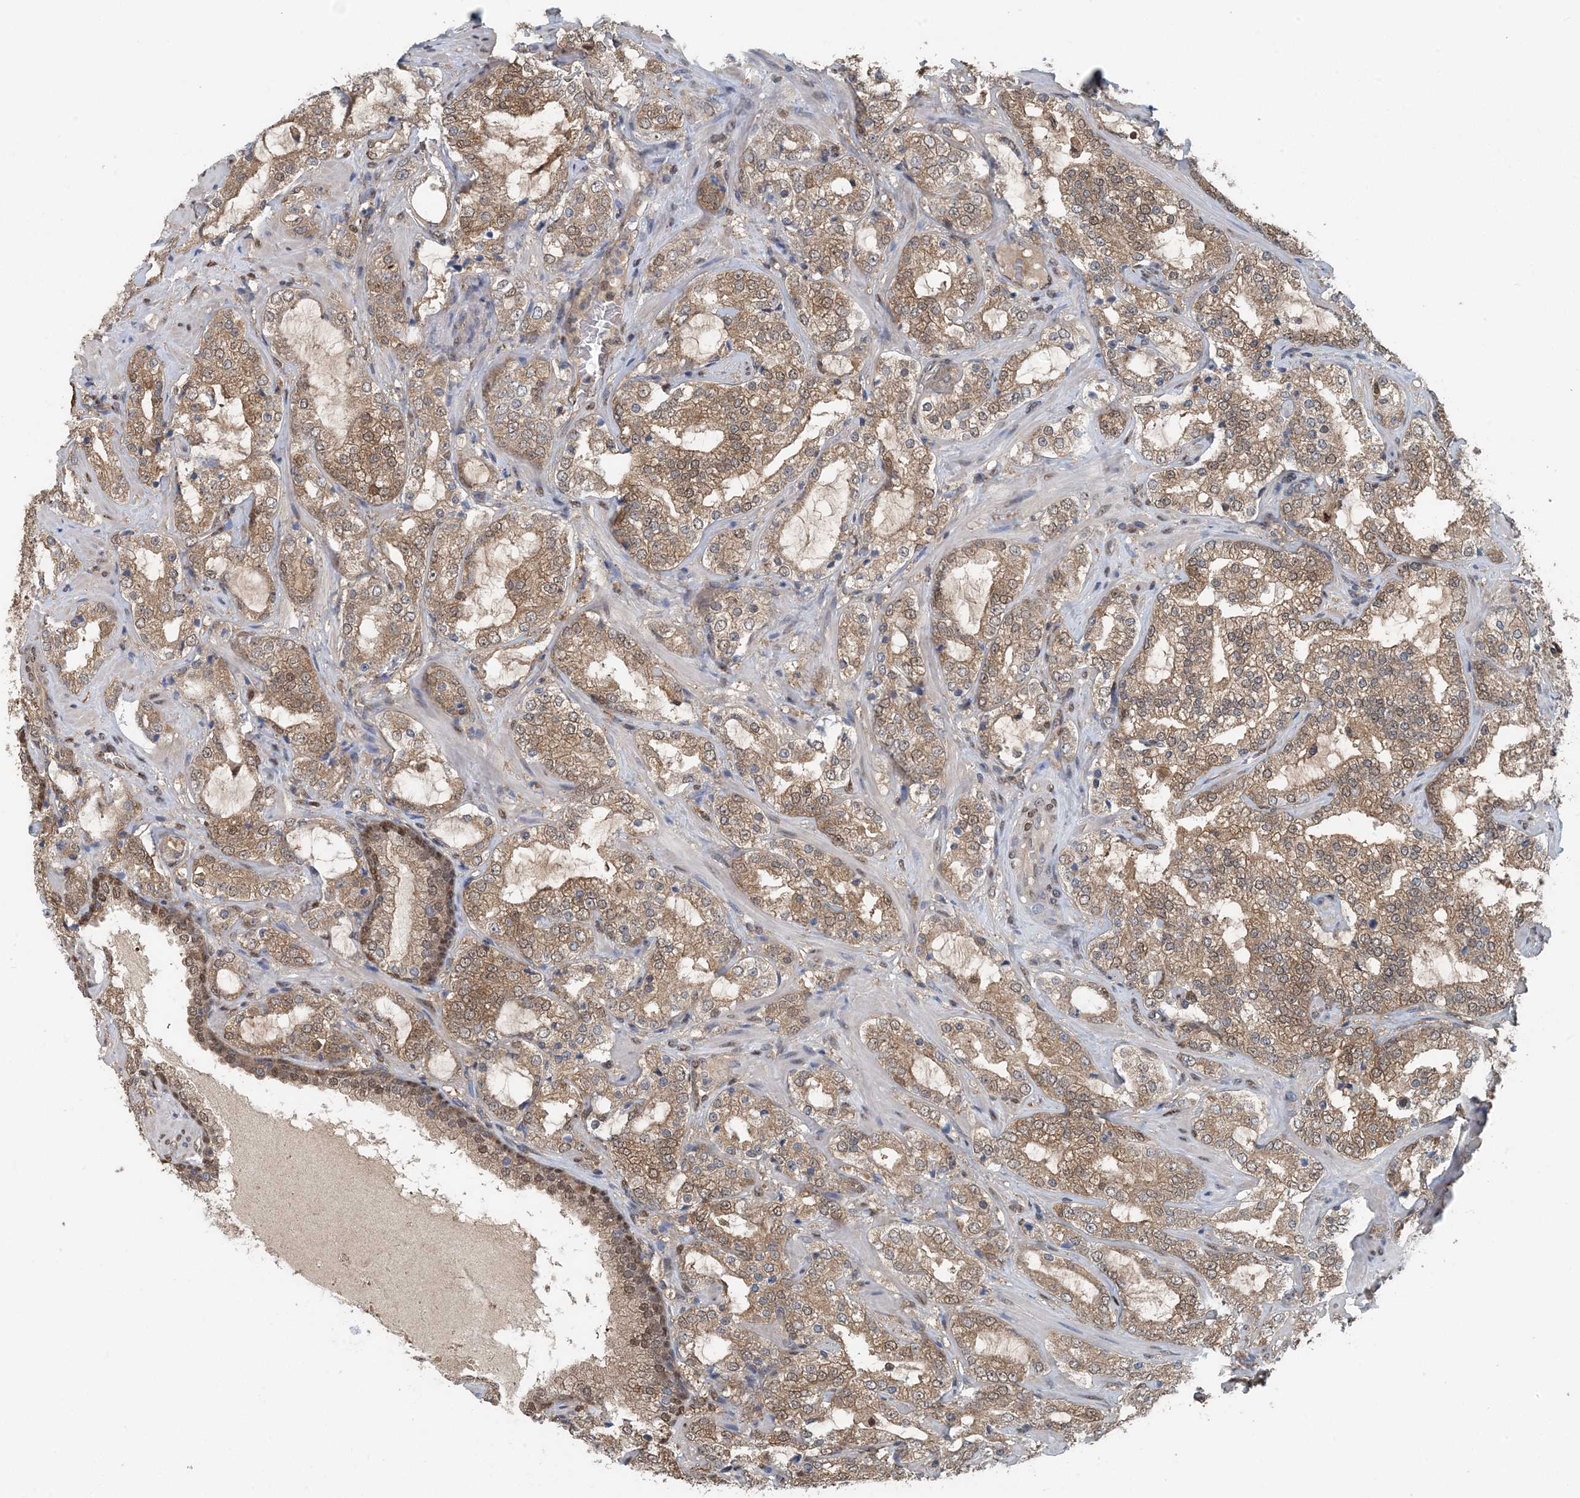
{"staining": {"intensity": "moderate", "quantity": ">75%", "location": "cytoplasmic/membranous"}, "tissue": "prostate cancer", "cell_type": "Tumor cells", "image_type": "cancer", "snomed": [{"axis": "morphology", "description": "Adenocarcinoma, High grade"}, {"axis": "topography", "description": "Prostate"}], "caption": "This is a photomicrograph of immunohistochemistry staining of prostate cancer (adenocarcinoma (high-grade)), which shows moderate positivity in the cytoplasmic/membranous of tumor cells.", "gene": "HIKESHI", "patient": {"sex": "male", "age": 64}}